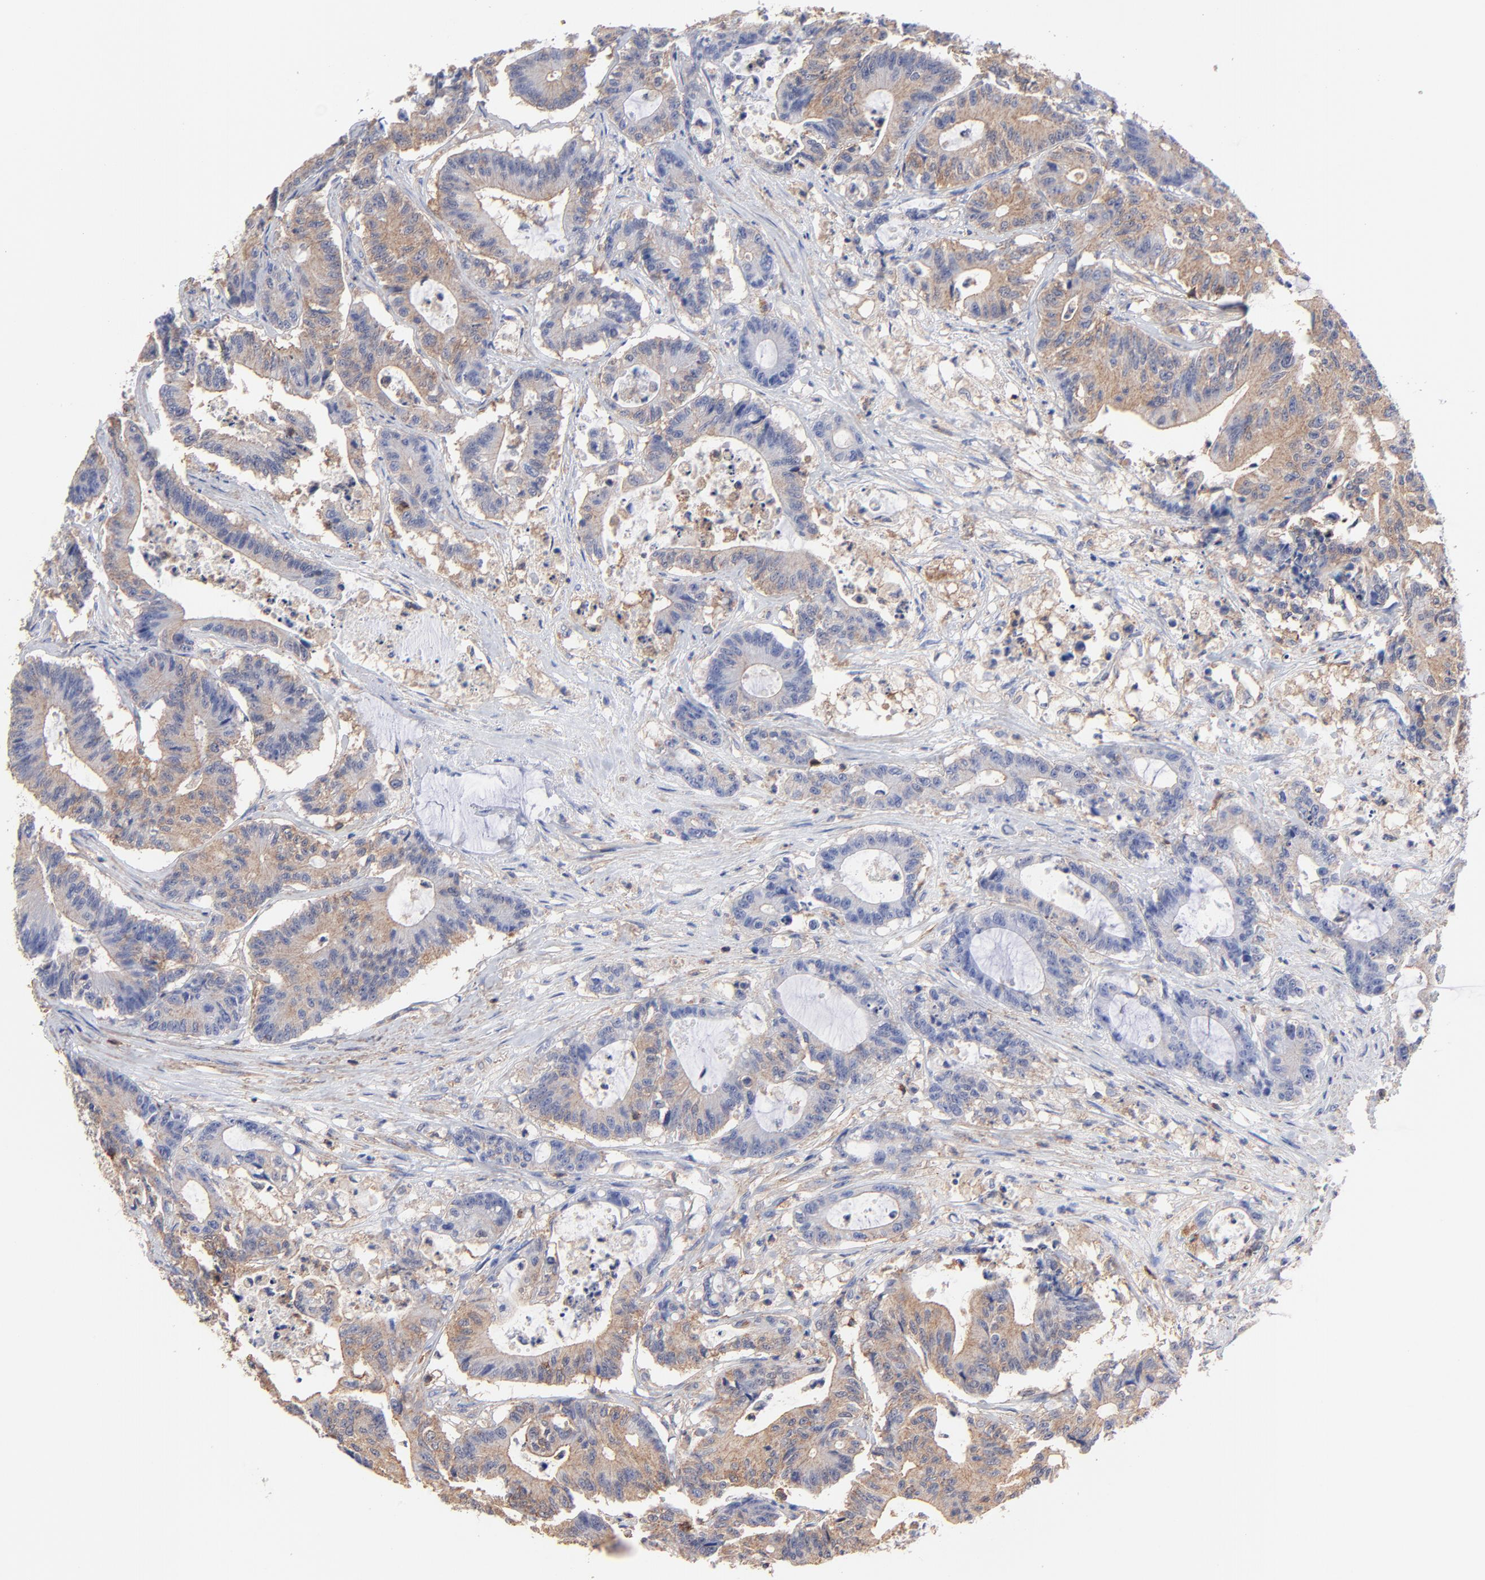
{"staining": {"intensity": "weak", "quantity": "25%-75%", "location": "cytoplasmic/membranous"}, "tissue": "colorectal cancer", "cell_type": "Tumor cells", "image_type": "cancer", "snomed": [{"axis": "morphology", "description": "Adenocarcinoma, NOS"}, {"axis": "topography", "description": "Colon"}], "caption": "Protein expression analysis of adenocarcinoma (colorectal) displays weak cytoplasmic/membranous staining in approximately 25%-75% of tumor cells. (Stains: DAB in brown, nuclei in blue, Microscopy: brightfield microscopy at high magnification).", "gene": "ASL", "patient": {"sex": "female", "age": 84}}